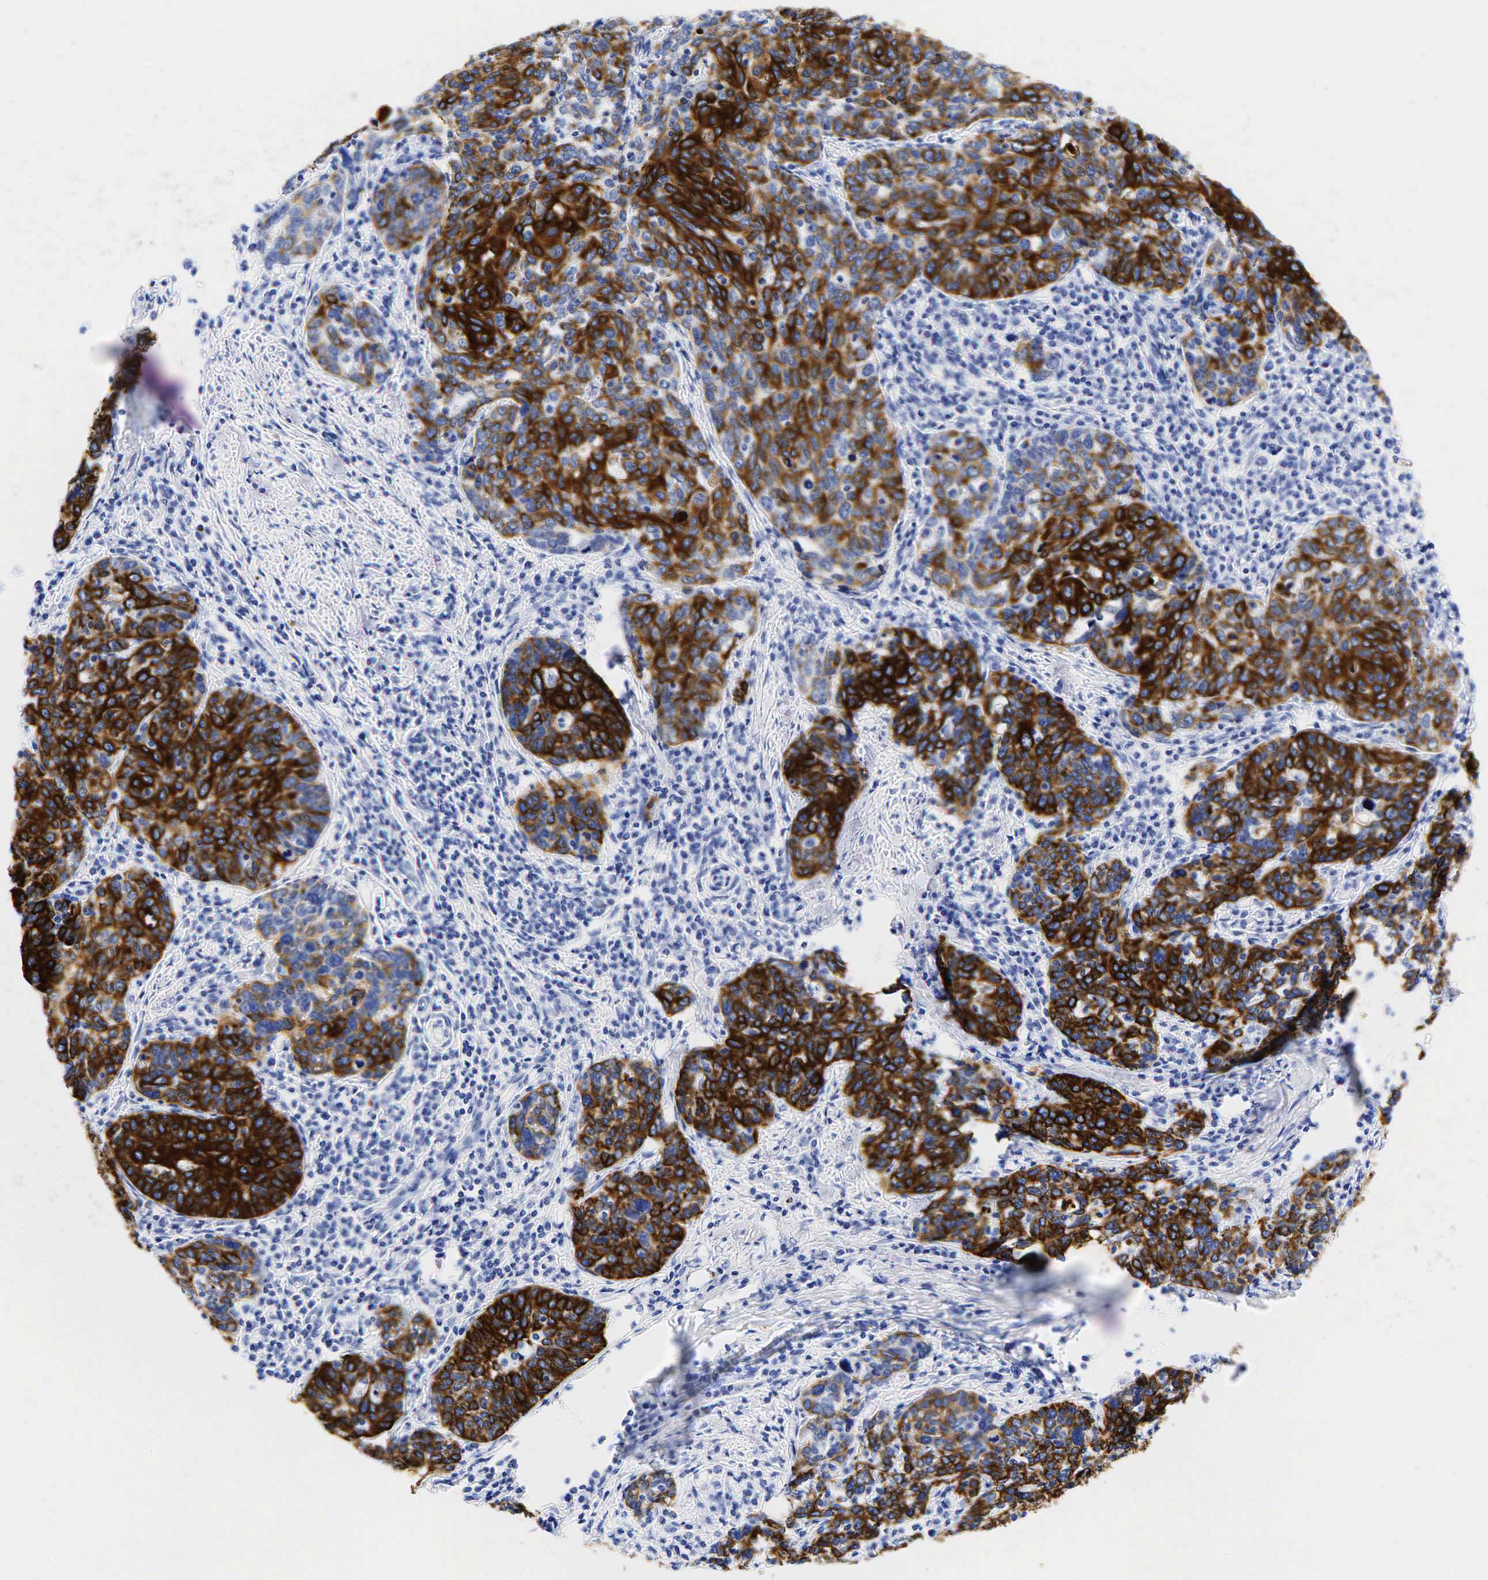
{"staining": {"intensity": "strong", "quantity": ">75%", "location": "cytoplasmic/membranous"}, "tissue": "cervical cancer", "cell_type": "Tumor cells", "image_type": "cancer", "snomed": [{"axis": "morphology", "description": "Squamous cell carcinoma, NOS"}, {"axis": "topography", "description": "Cervix"}], "caption": "Immunohistochemistry photomicrograph of human squamous cell carcinoma (cervical) stained for a protein (brown), which demonstrates high levels of strong cytoplasmic/membranous positivity in approximately >75% of tumor cells.", "gene": "KRT19", "patient": {"sex": "female", "age": 41}}